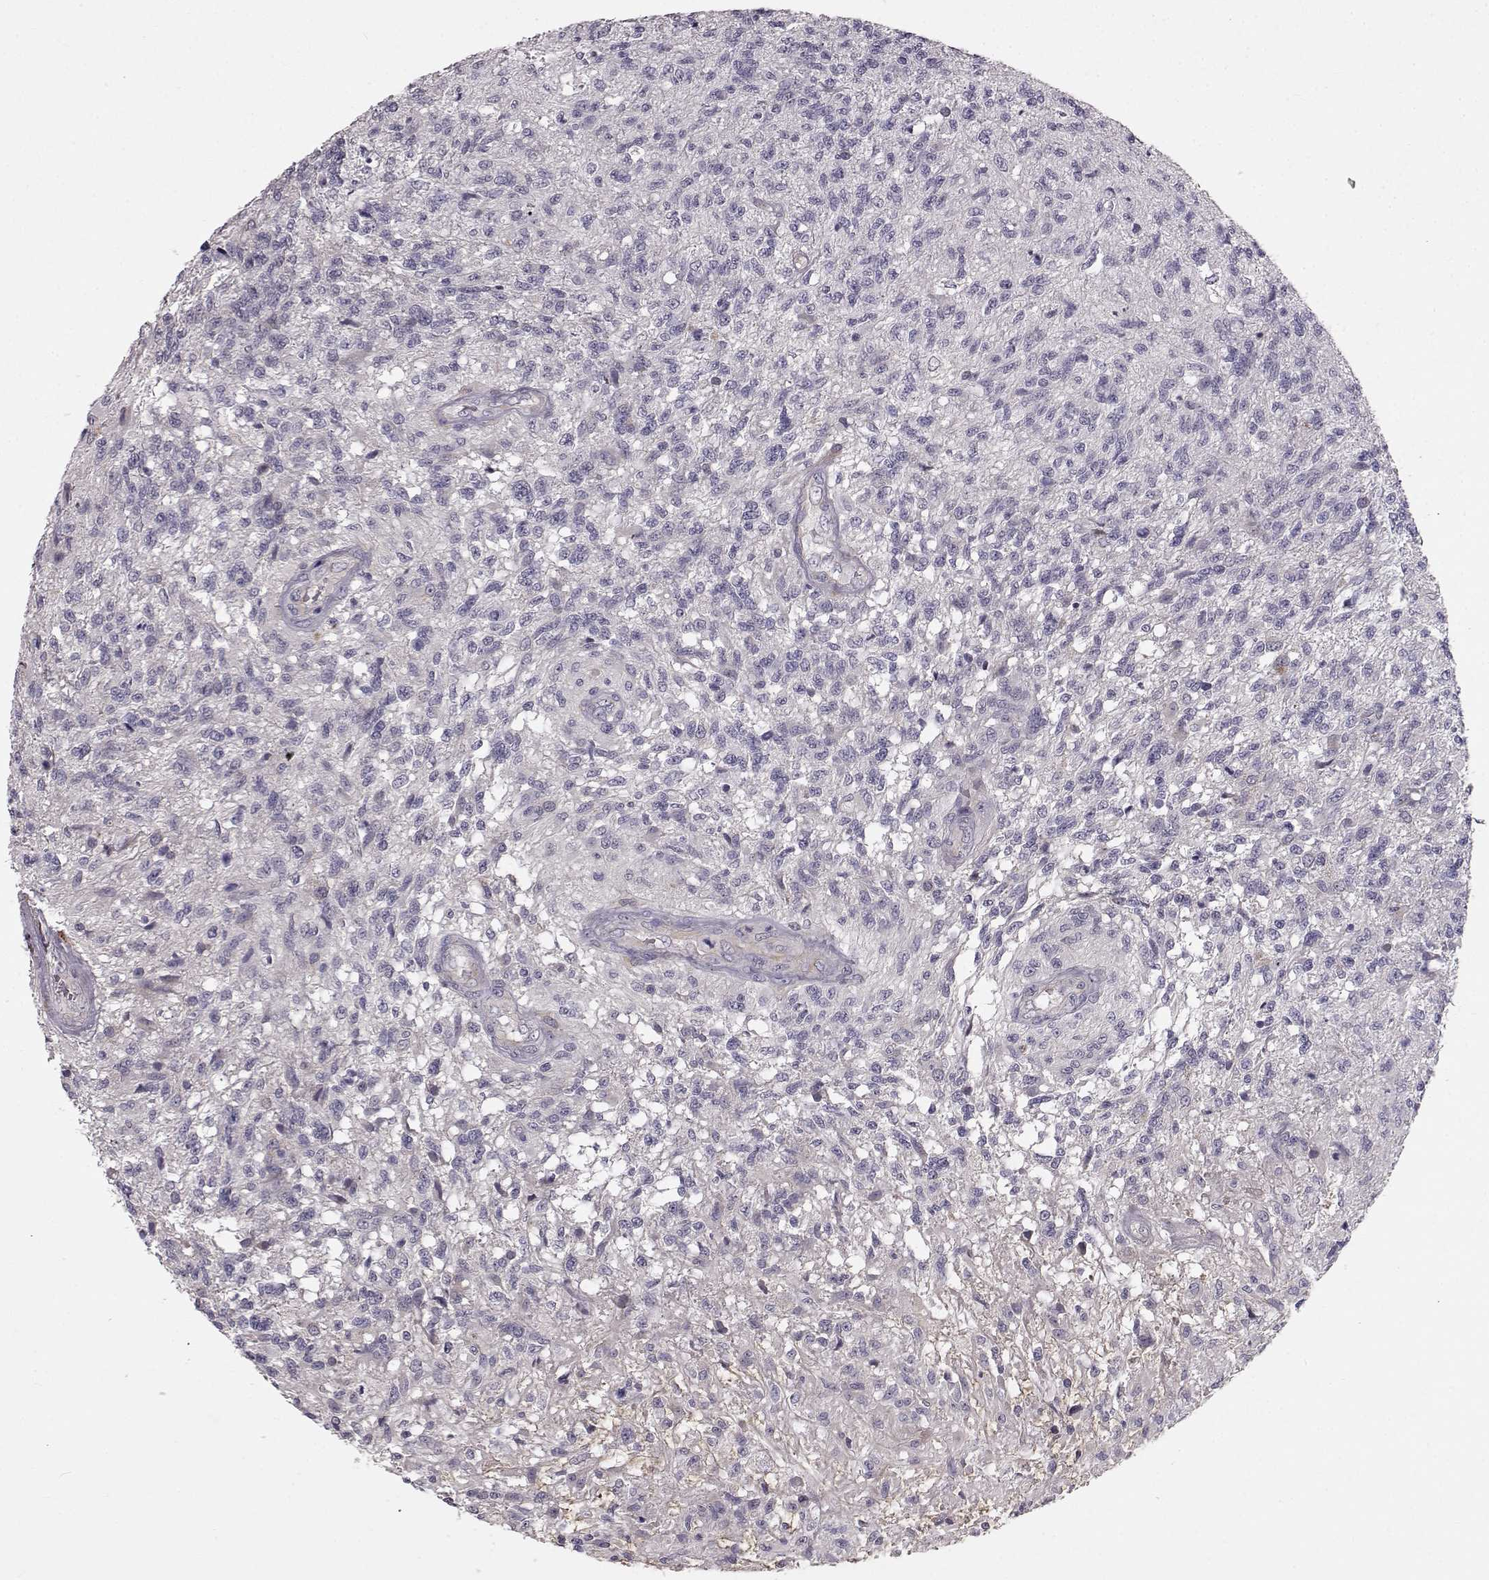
{"staining": {"intensity": "negative", "quantity": "none", "location": "none"}, "tissue": "glioma", "cell_type": "Tumor cells", "image_type": "cancer", "snomed": [{"axis": "morphology", "description": "Glioma, malignant, High grade"}, {"axis": "topography", "description": "Brain"}], "caption": "Micrograph shows no significant protein positivity in tumor cells of glioma.", "gene": "CCNF", "patient": {"sex": "male", "age": 56}}